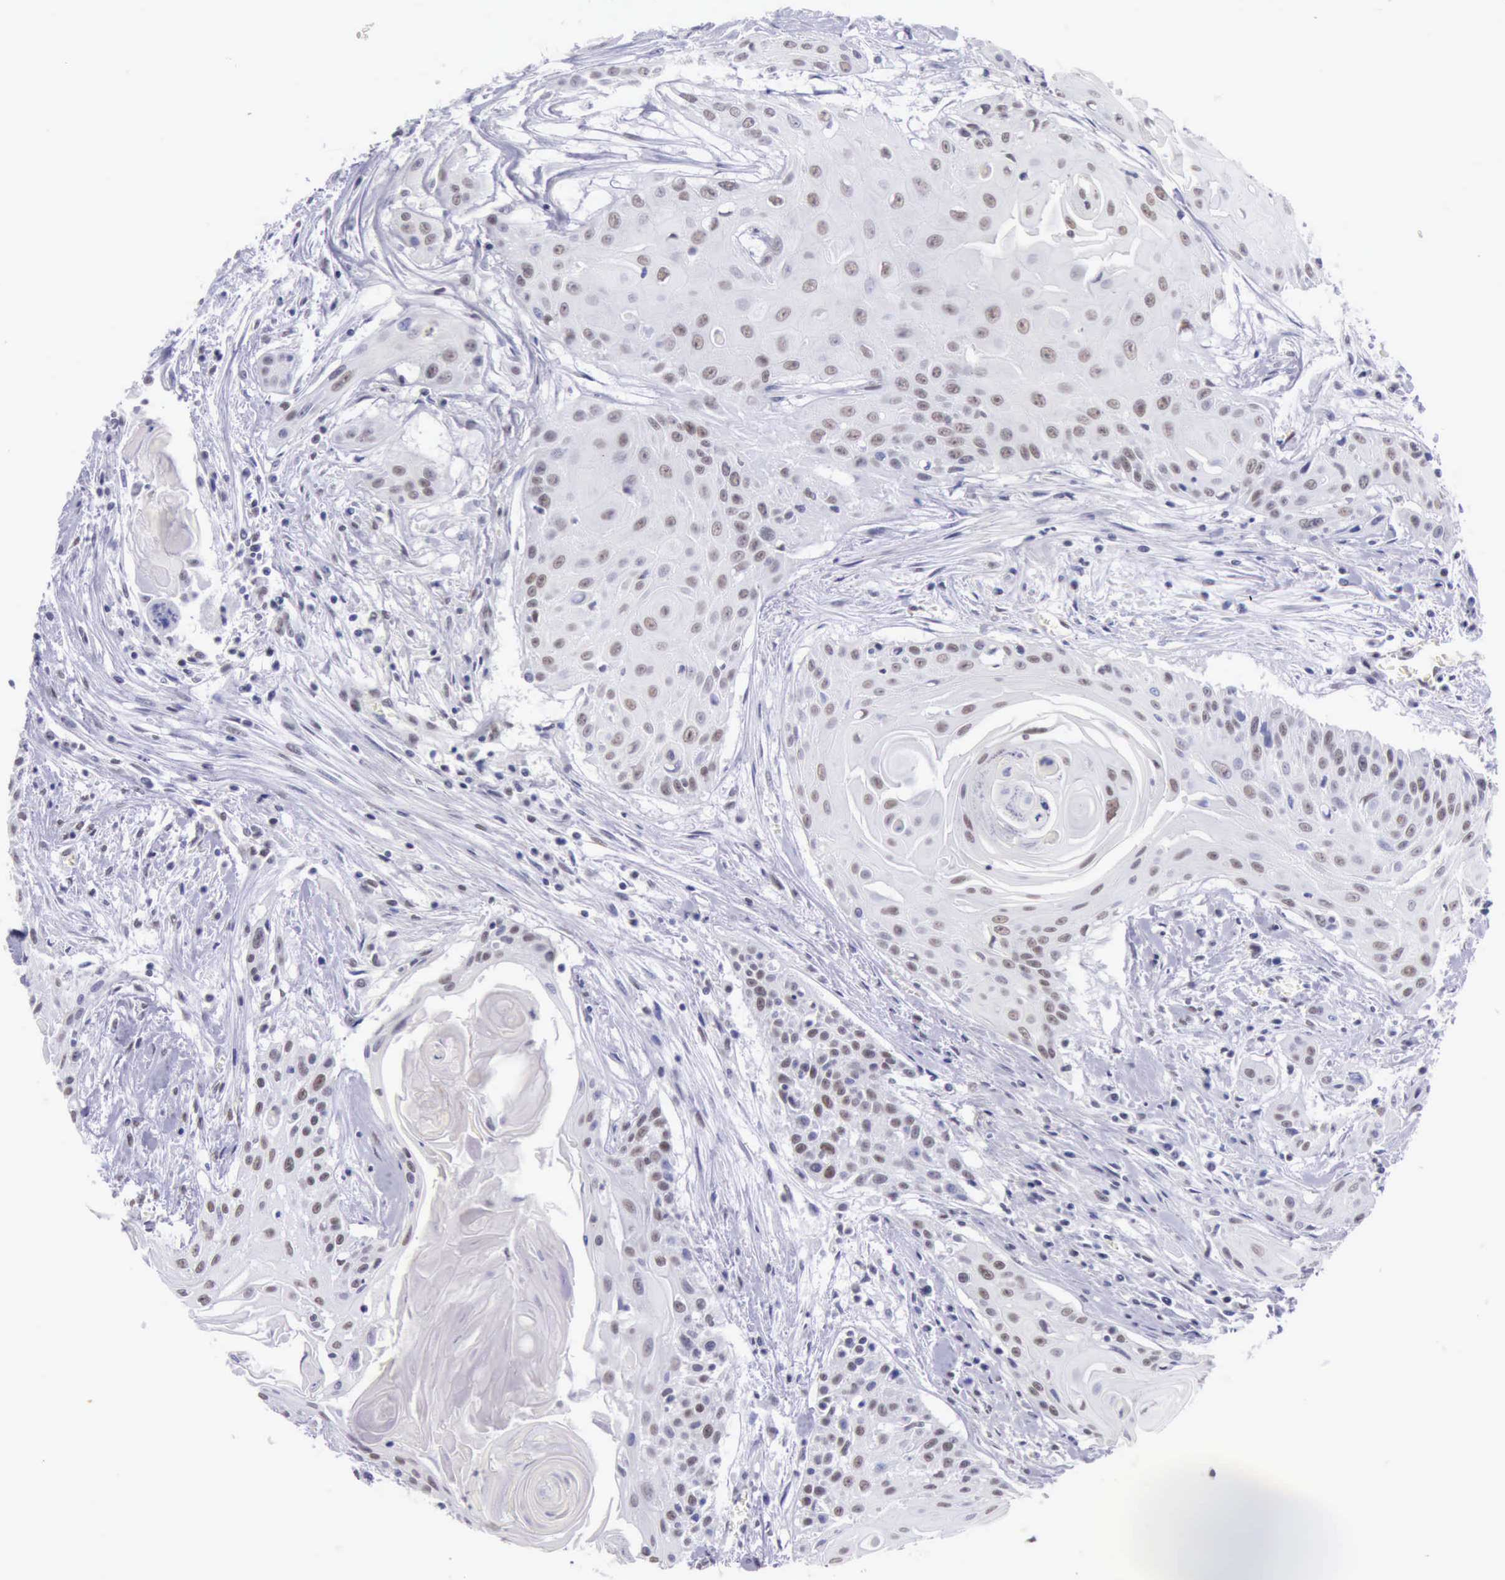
{"staining": {"intensity": "weak", "quantity": "25%-75%", "location": "nuclear"}, "tissue": "head and neck cancer", "cell_type": "Tumor cells", "image_type": "cancer", "snomed": [{"axis": "morphology", "description": "Squamous cell carcinoma, NOS"}, {"axis": "morphology", "description": "Squamous cell carcinoma, metastatic, NOS"}, {"axis": "topography", "description": "Lymph node"}, {"axis": "topography", "description": "Salivary gland"}, {"axis": "topography", "description": "Head-Neck"}], "caption": "Metastatic squamous cell carcinoma (head and neck) was stained to show a protein in brown. There is low levels of weak nuclear positivity in approximately 25%-75% of tumor cells.", "gene": "EP300", "patient": {"sex": "female", "age": 74}}